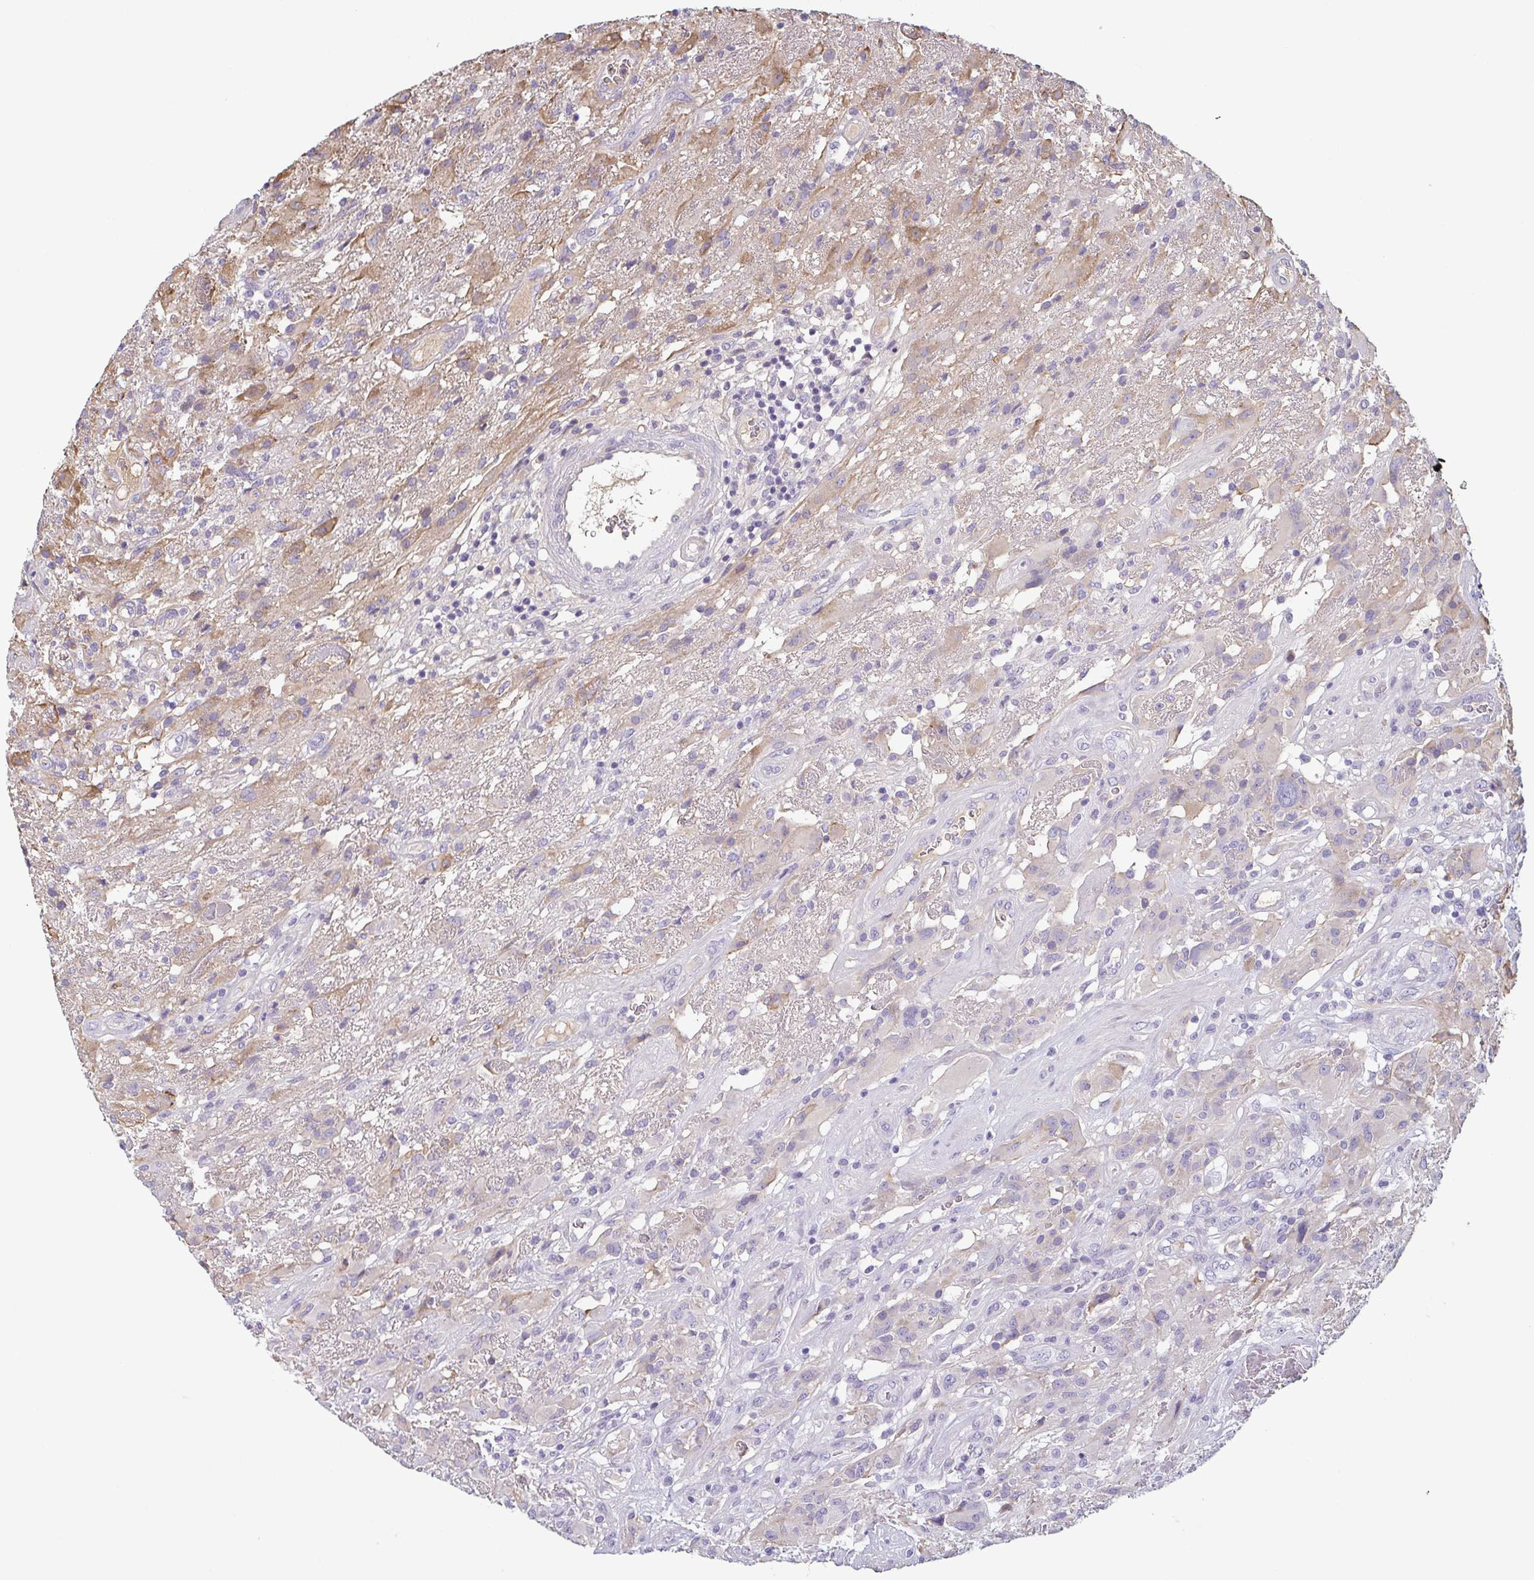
{"staining": {"intensity": "negative", "quantity": "none", "location": "none"}, "tissue": "glioma", "cell_type": "Tumor cells", "image_type": "cancer", "snomed": [{"axis": "morphology", "description": "Glioma, malignant, High grade"}, {"axis": "topography", "description": "Brain"}], "caption": "Glioma stained for a protein using immunohistochemistry shows no staining tumor cells.", "gene": "ECM1", "patient": {"sex": "male", "age": 46}}